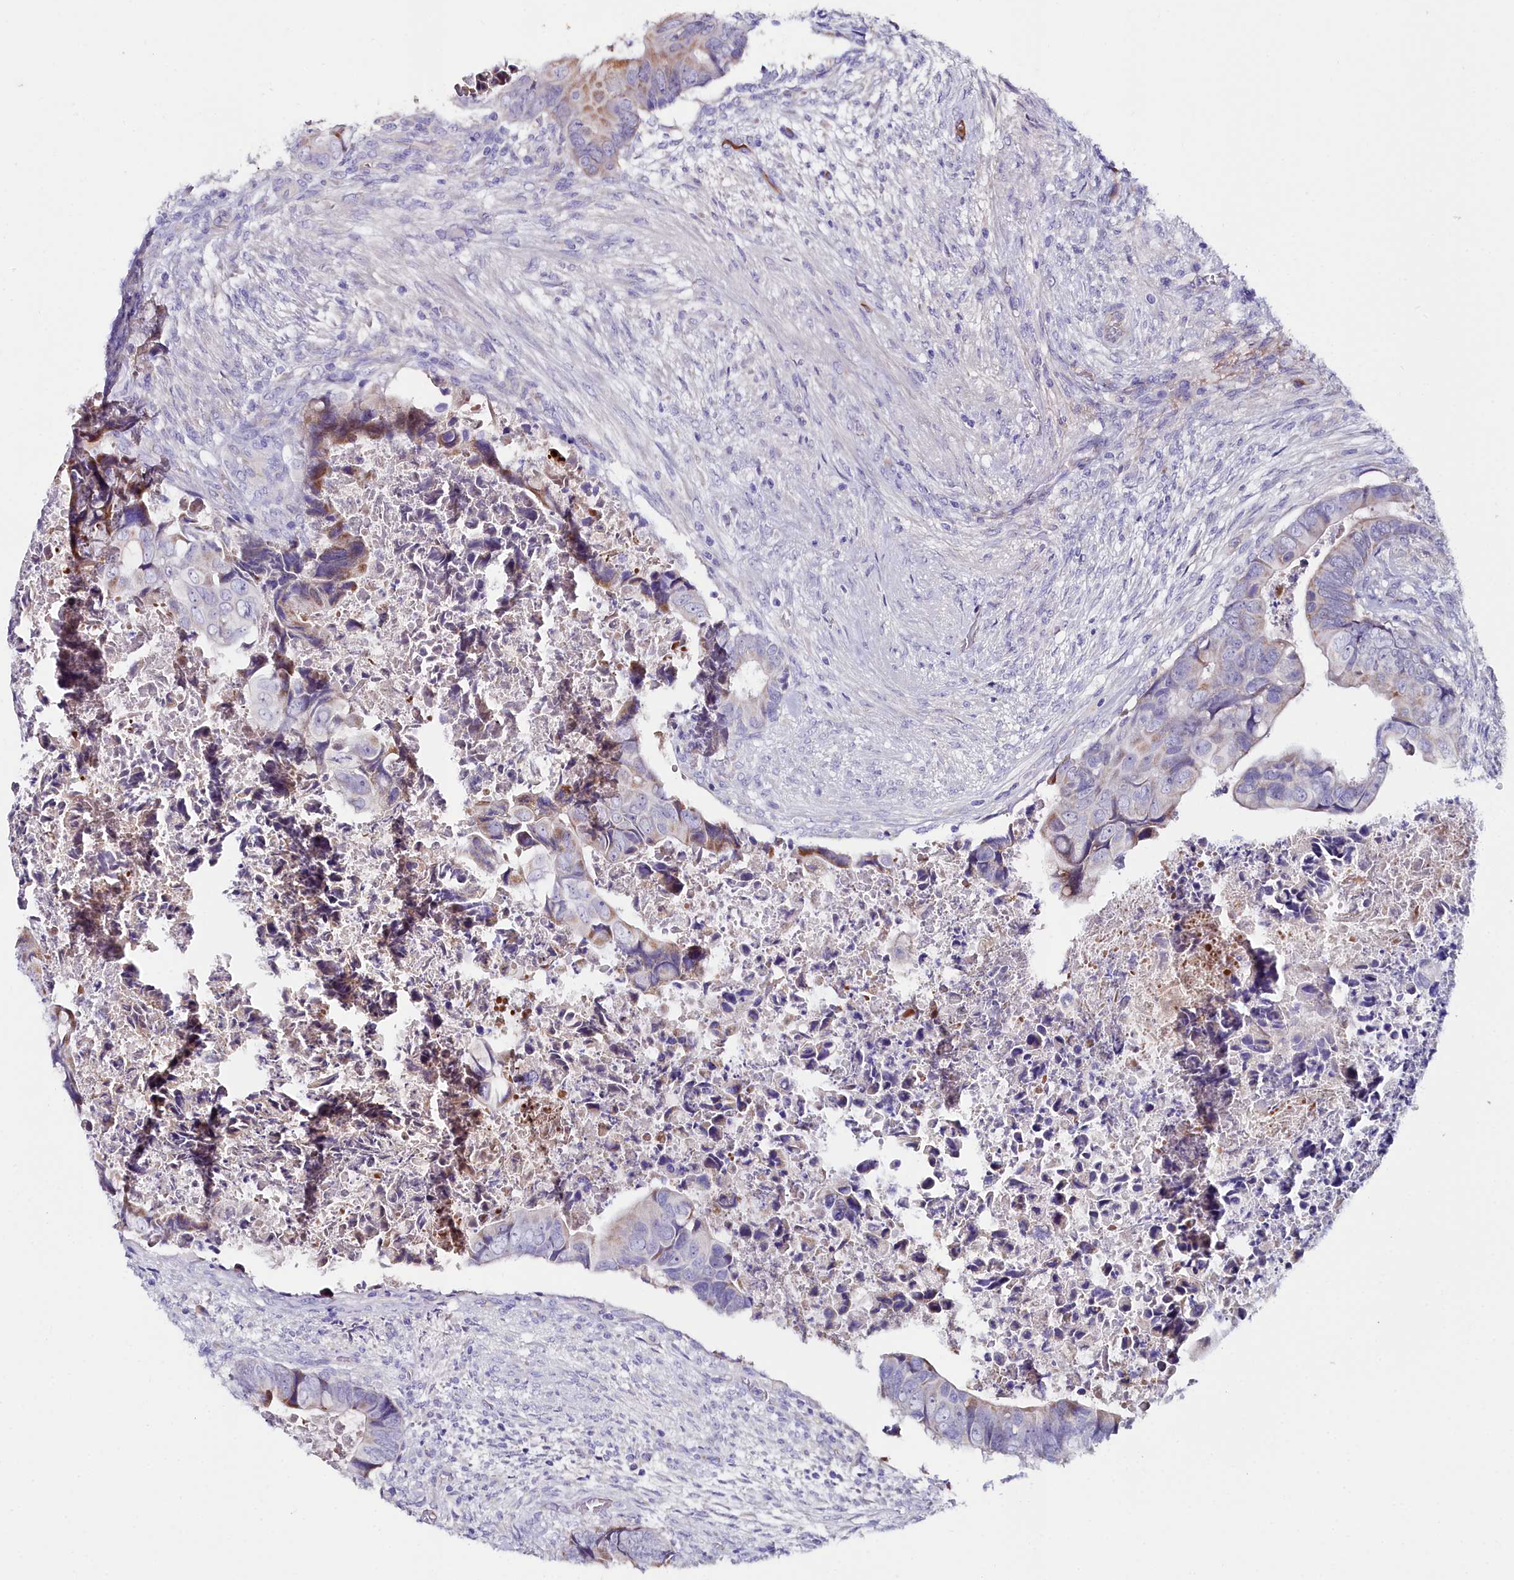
{"staining": {"intensity": "moderate", "quantity": "<25%", "location": "cytoplasmic/membranous"}, "tissue": "colorectal cancer", "cell_type": "Tumor cells", "image_type": "cancer", "snomed": [{"axis": "morphology", "description": "Adenocarcinoma, NOS"}, {"axis": "topography", "description": "Rectum"}], "caption": "Adenocarcinoma (colorectal) tissue reveals moderate cytoplasmic/membranous expression in approximately <25% of tumor cells Immunohistochemistry (ihc) stains the protein in brown and the nuclei are stained blue.", "gene": "SLC49A3", "patient": {"sex": "female", "age": 78}}